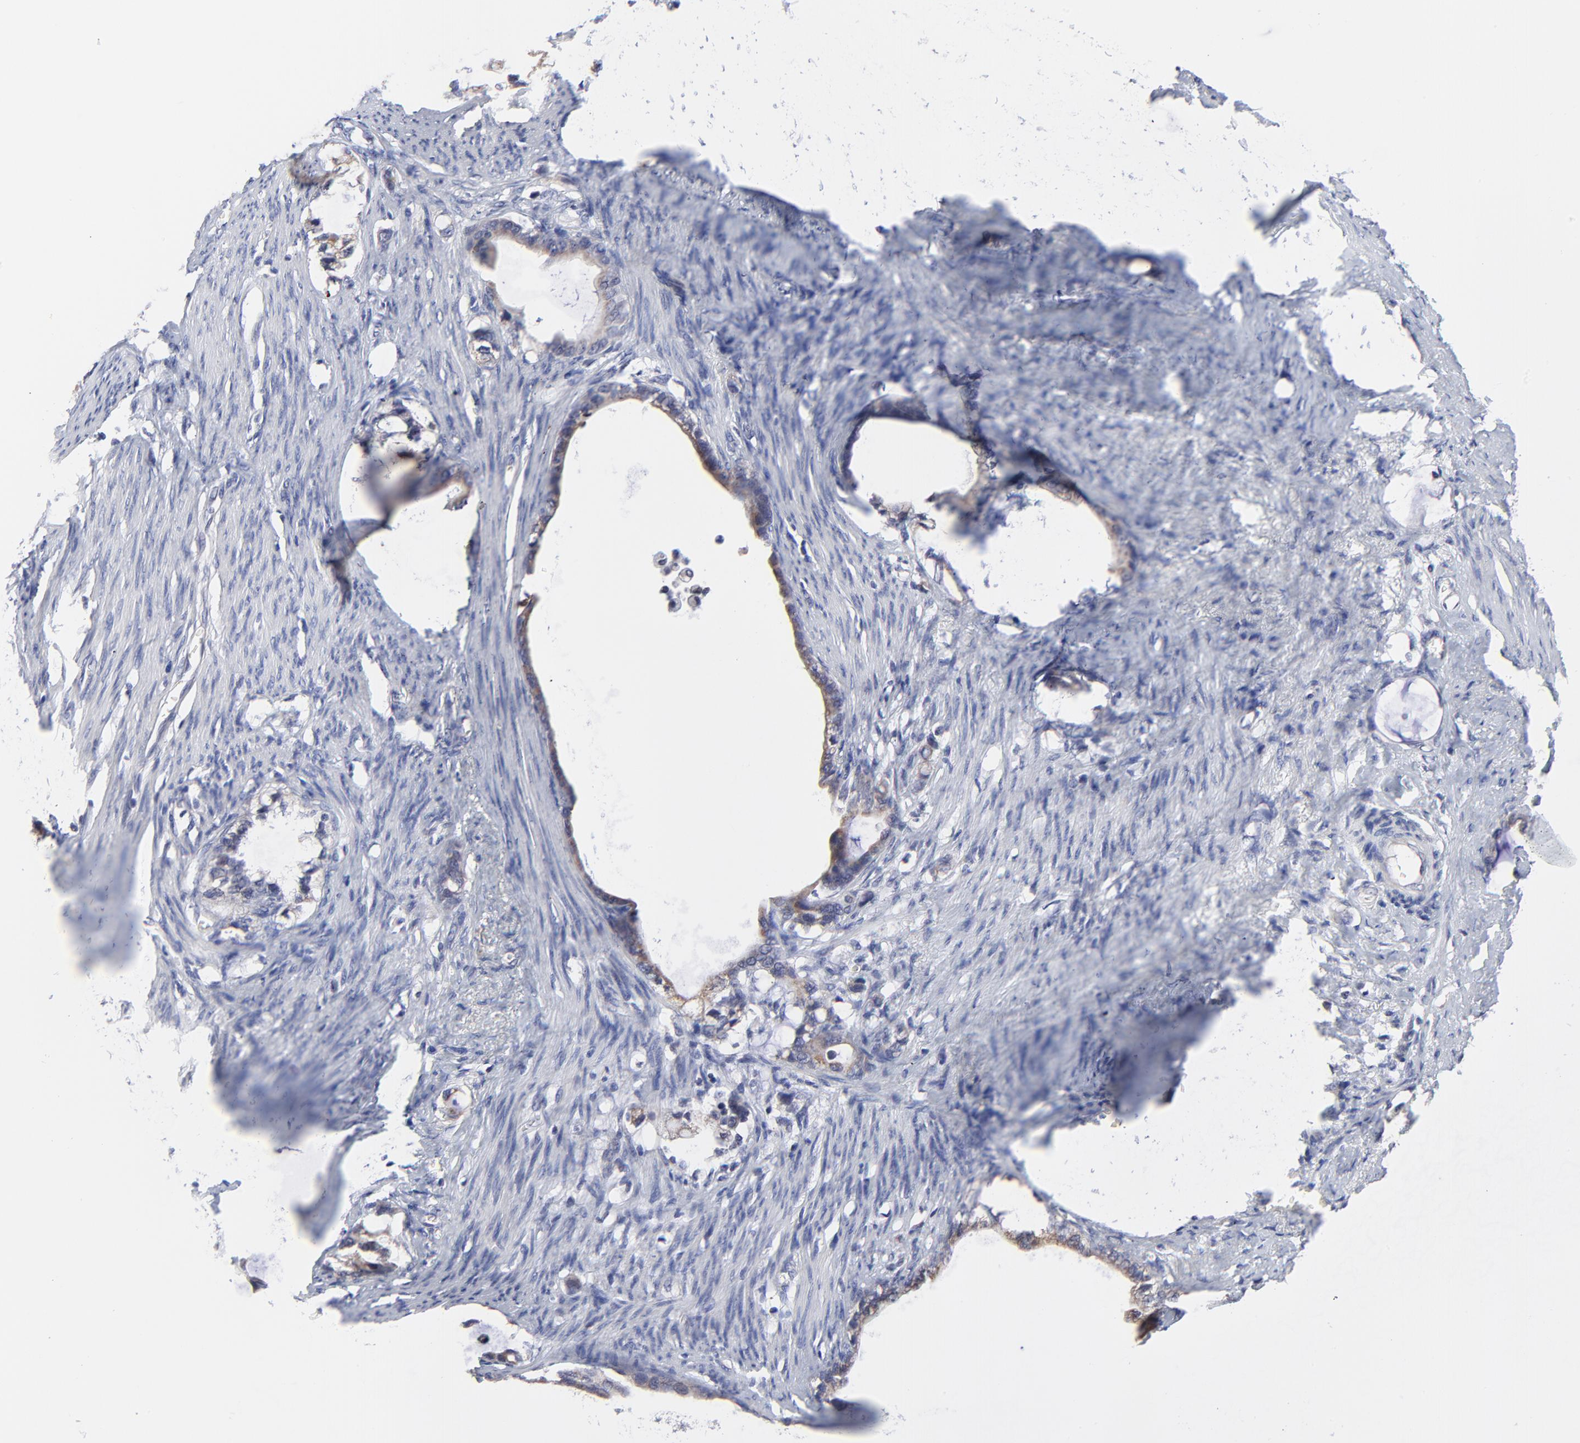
{"staining": {"intensity": "weak", "quantity": ">75%", "location": "cytoplasmic/membranous"}, "tissue": "stomach cancer", "cell_type": "Tumor cells", "image_type": "cancer", "snomed": [{"axis": "morphology", "description": "Adenocarcinoma, NOS"}, {"axis": "topography", "description": "Stomach"}], "caption": "Brown immunohistochemical staining in stomach cancer (adenocarcinoma) displays weak cytoplasmic/membranous staining in approximately >75% of tumor cells.", "gene": "FBXO8", "patient": {"sex": "female", "age": 75}}